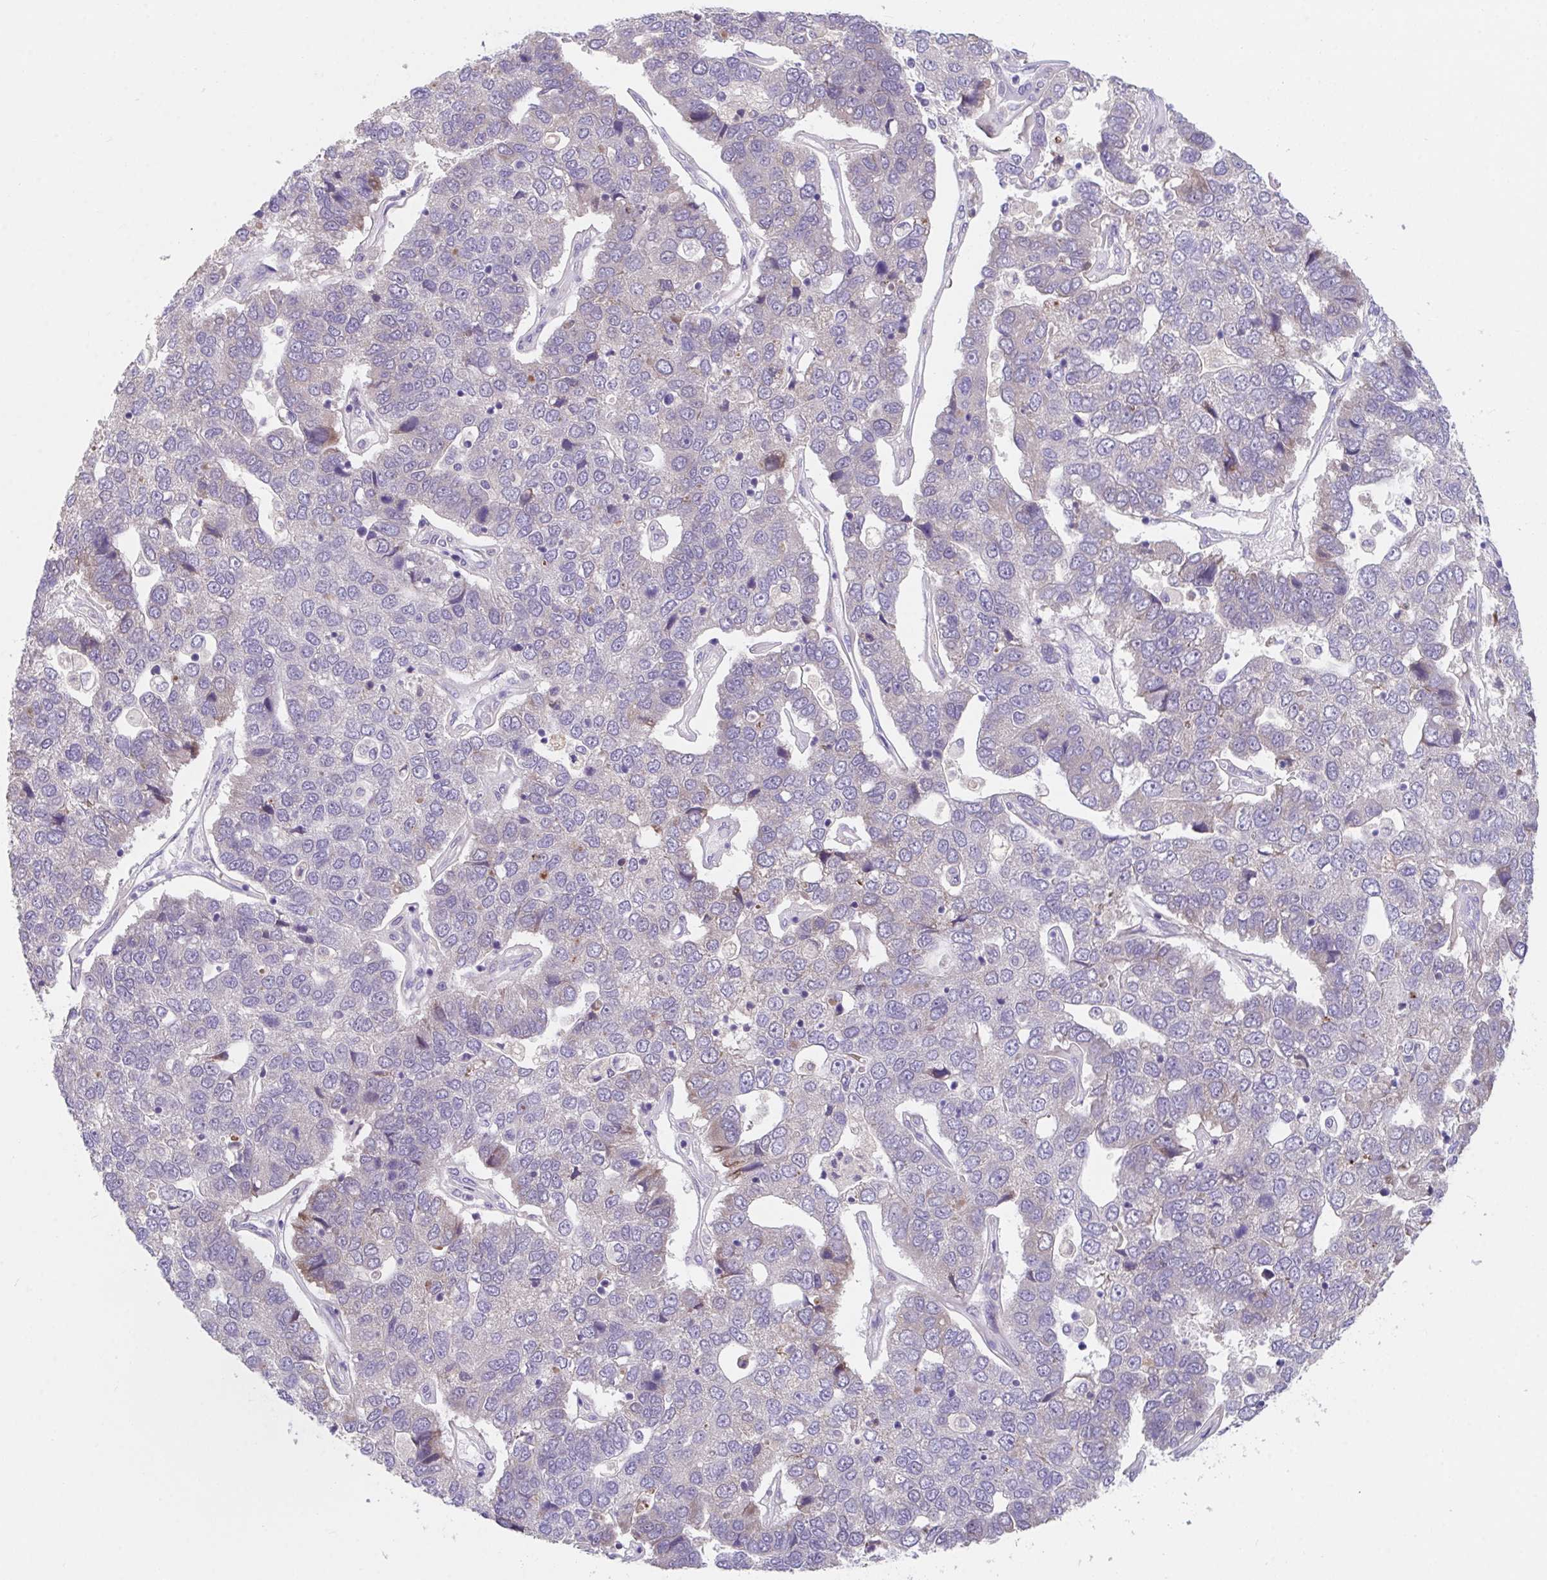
{"staining": {"intensity": "negative", "quantity": "none", "location": "none"}, "tissue": "pancreatic cancer", "cell_type": "Tumor cells", "image_type": "cancer", "snomed": [{"axis": "morphology", "description": "Adenocarcinoma, NOS"}, {"axis": "topography", "description": "Pancreas"}], "caption": "DAB immunohistochemical staining of human pancreatic cancer (adenocarcinoma) demonstrates no significant staining in tumor cells.", "gene": "SUSD4", "patient": {"sex": "female", "age": 61}}